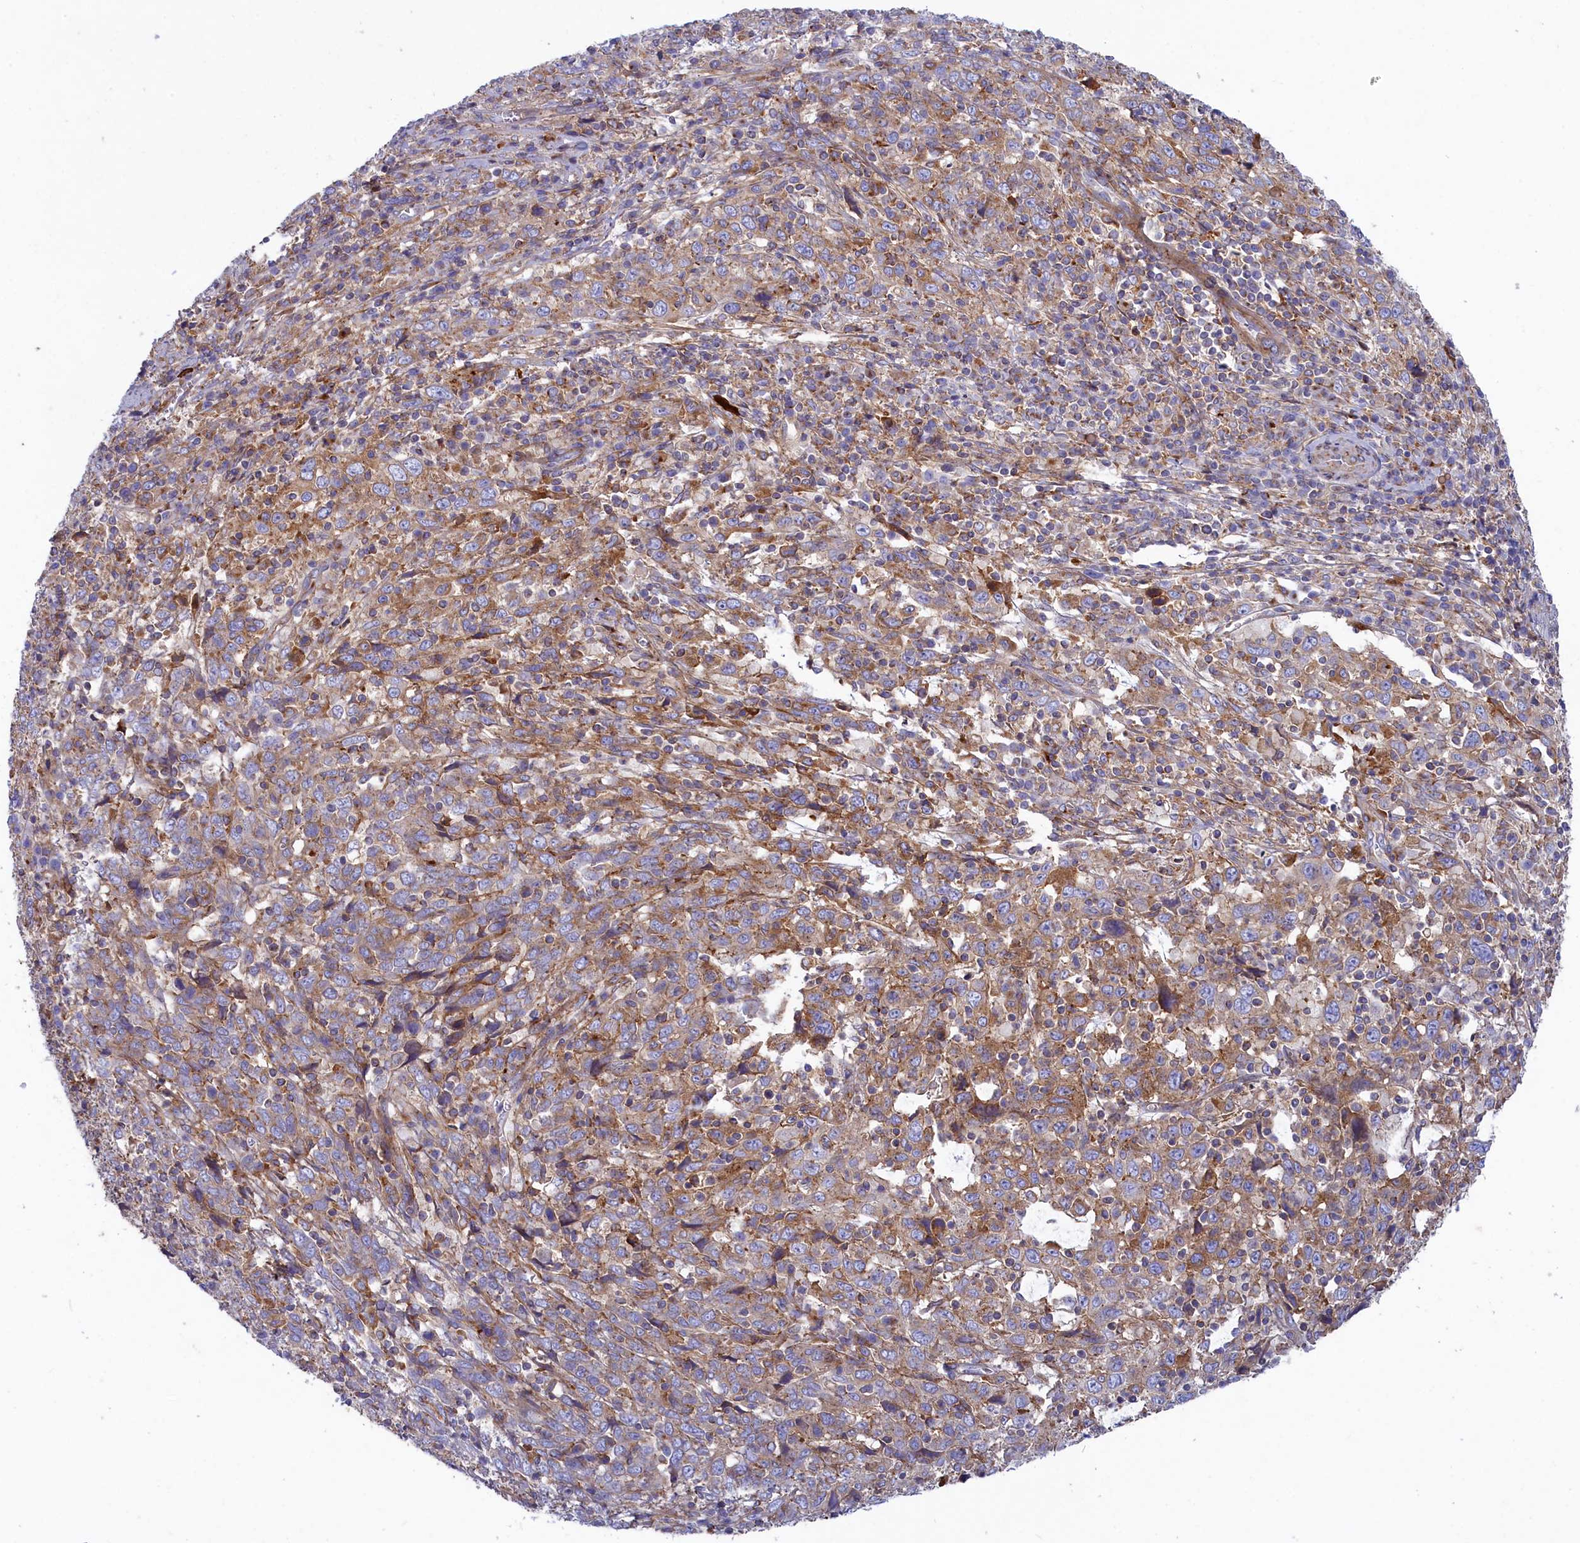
{"staining": {"intensity": "weak", "quantity": "<25%", "location": "cytoplasmic/membranous"}, "tissue": "cervical cancer", "cell_type": "Tumor cells", "image_type": "cancer", "snomed": [{"axis": "morphology", "description": "Squamous cell carcinoma, NOS"}, {"axis": "topography", "description": "Cervix"}], "caption": "Squamous cell carcinoma (cervical) was stained to show a protein in brown. There is no significant expression in tumor cells.", "gene": "SCAMP4", "patient": {"sex": "female", "age": 46}}